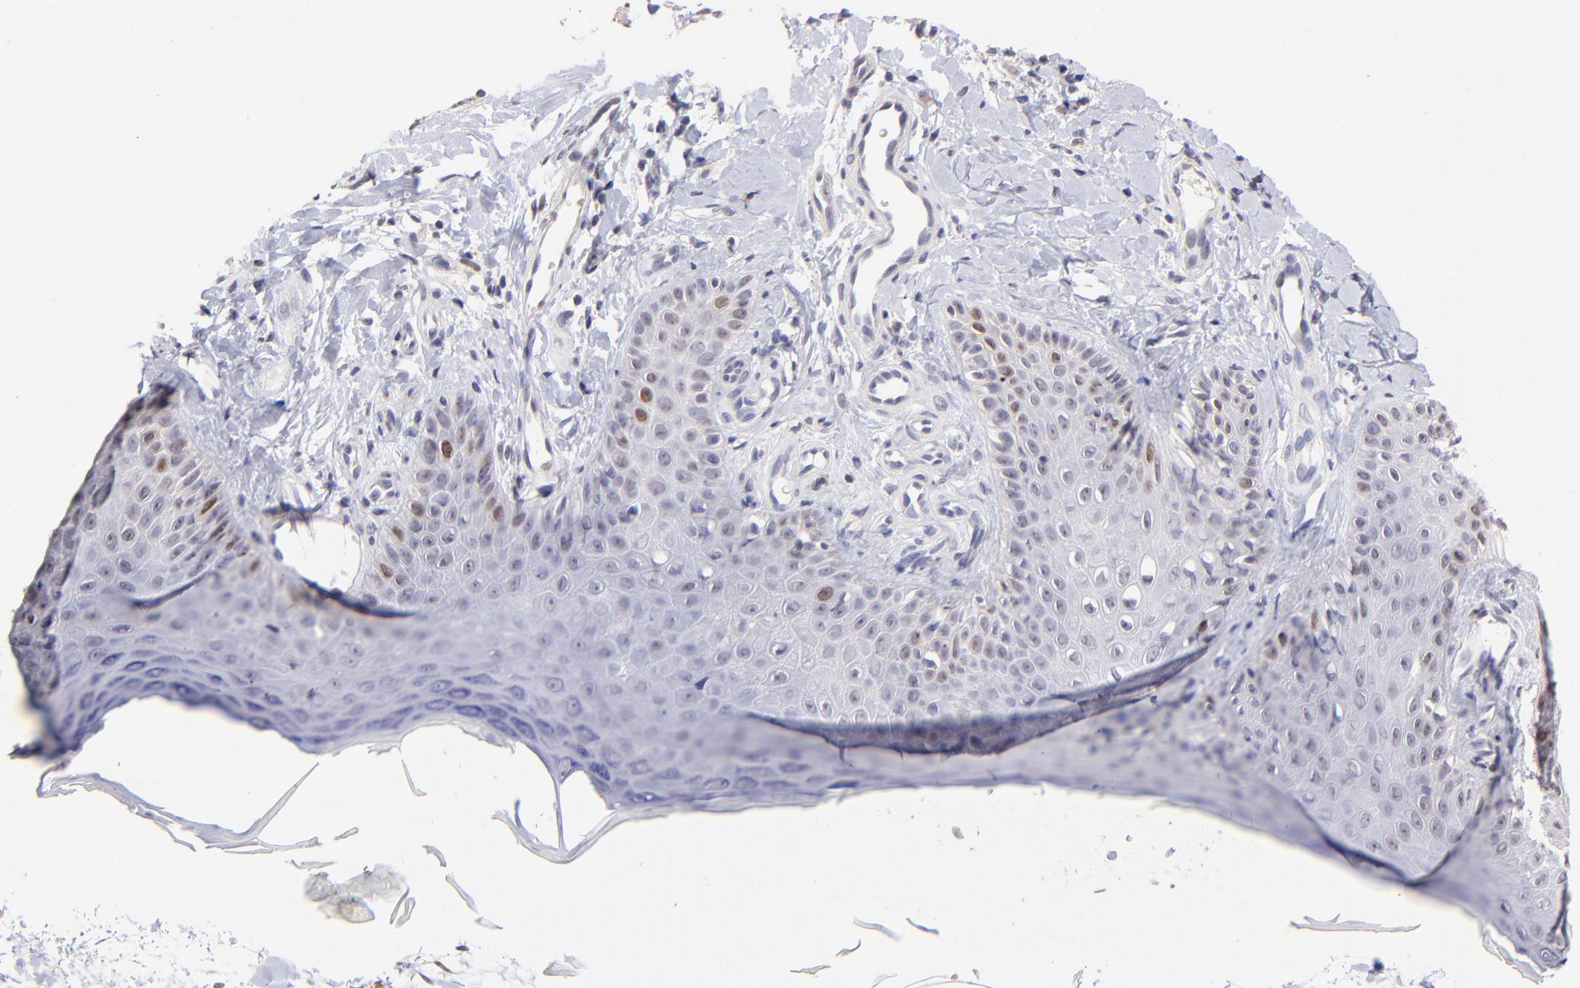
{"staining": {"intensity": "weak", "quantity": "<25%", "location": "nuclear"}, "tissue": "skin cancer", "cell_type": "Tumor cells", "image_type": "cancer", "snomed": [{"axis": "morphology", "description": "Squamous cell carcinoma, NOS"}, {"axis": "topography", "description": "Skin"}], "caption": "Histopathology image shows no protein positivity in tumor cells of squamous cell carcinoma (skin) tissue.", "gene": "DNMT1", "patient": {"sex": "female", "age": 40}}